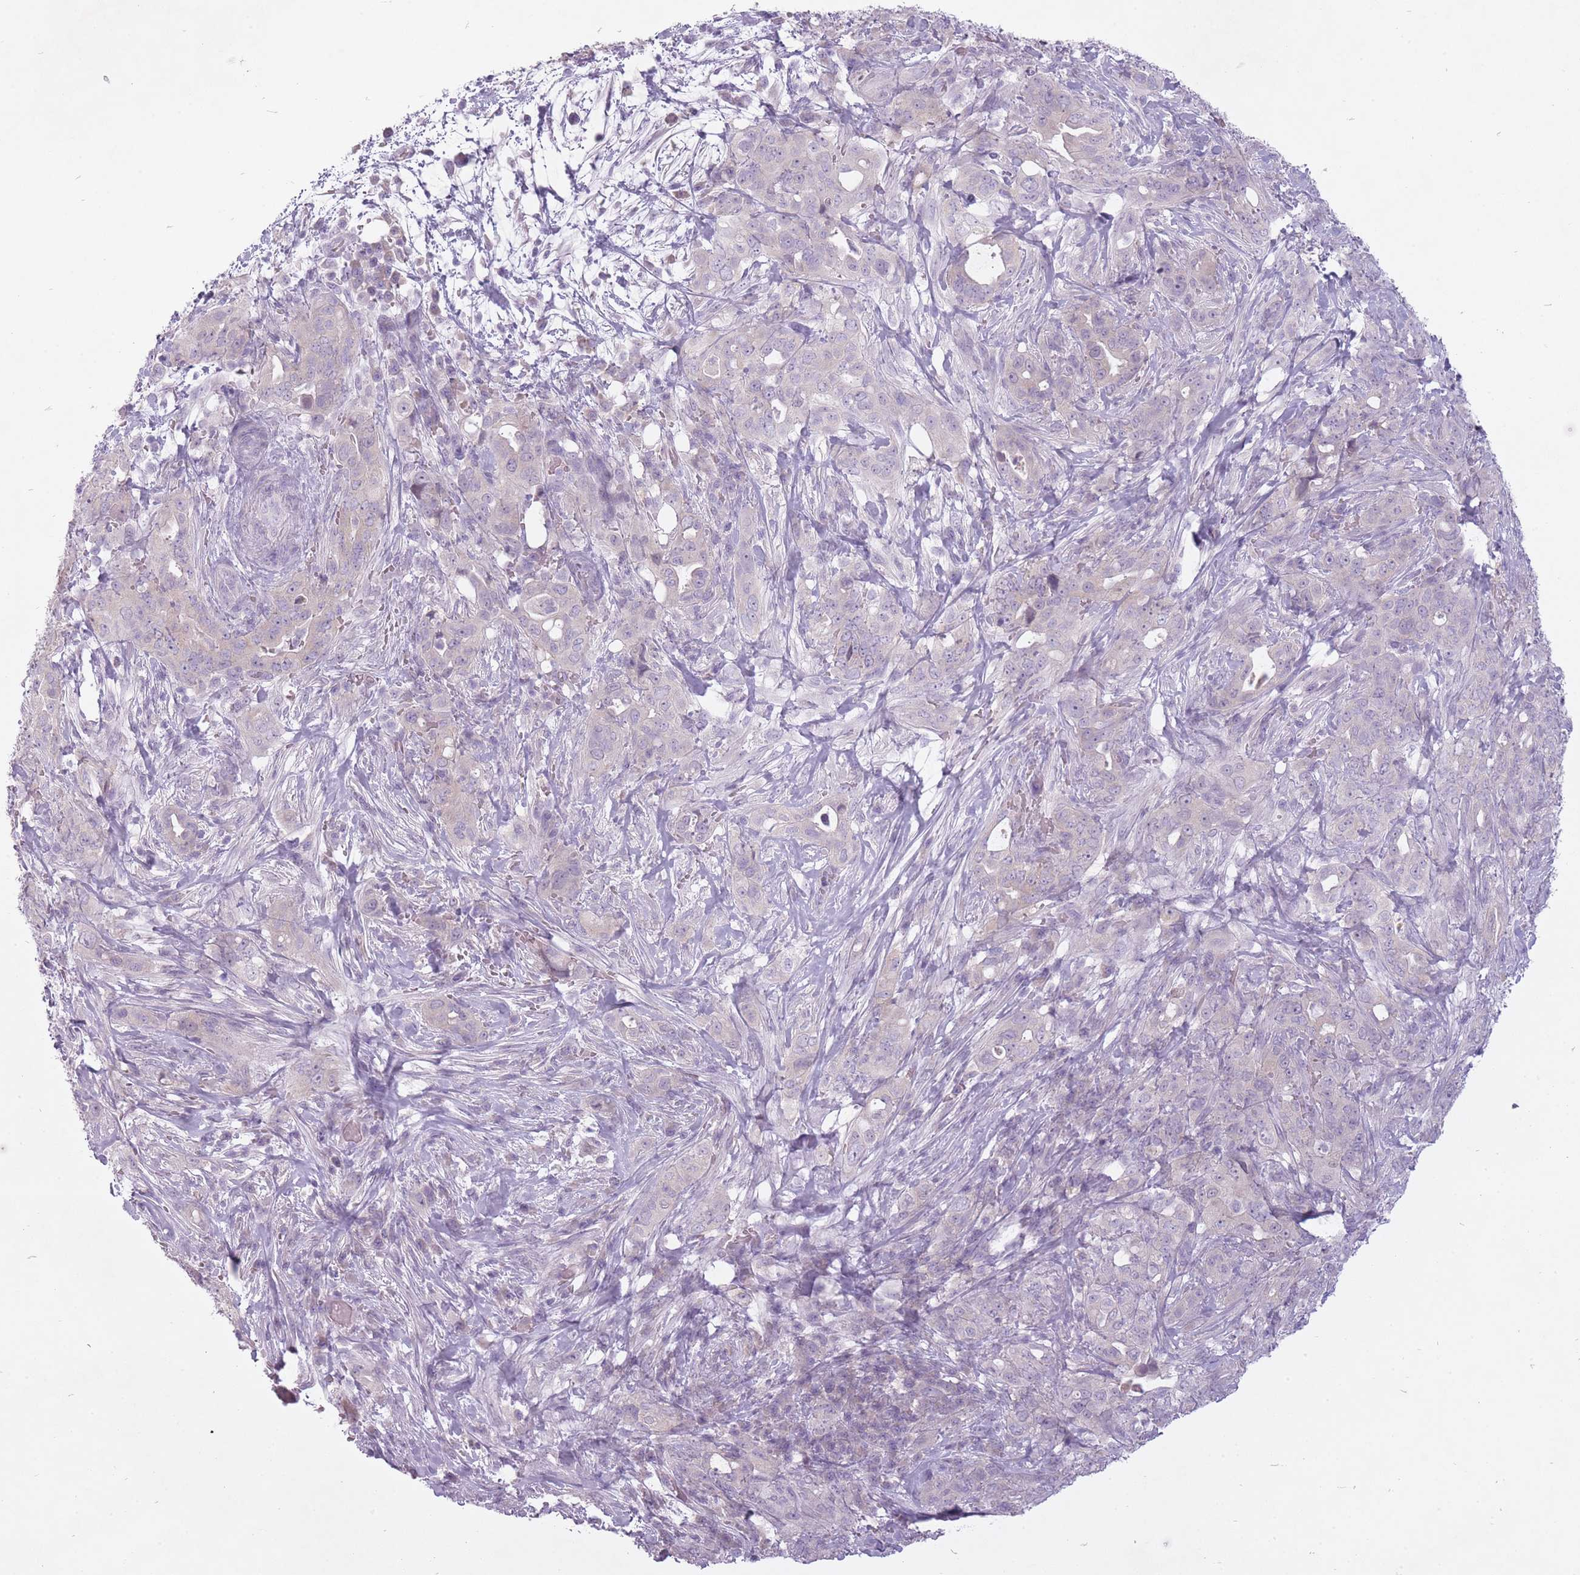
{"staining": {"intensity": "negative", "quantity": "none", "location": "none"}, "tissue": "pancreatic cancer", "cell_type": "Tumor cells", "image_type": "cancer", "snomed": [{"axis": "morphology", "description": "Normal tissue, NOS"}, {"axis": "morphology", "description": "Adenocarcinoma, NOS"}, {"axis": "topography", "description": "Lymph node"}, {"axis": "topography", "description": "Pancreas"}], "caption": "IHC photomicrograph of neoplastic tissue: adenocarcinoma (pancreatic) stained with DAB (3,3'-diaminobenzidine) demonstrates no significant protein positivity in tumor cells. (Immunohistochemistry (ihc), brightfield microscopy, high magnification).", "gene": "FAM43B", "patient": {"sex": "female", "age": 67}}